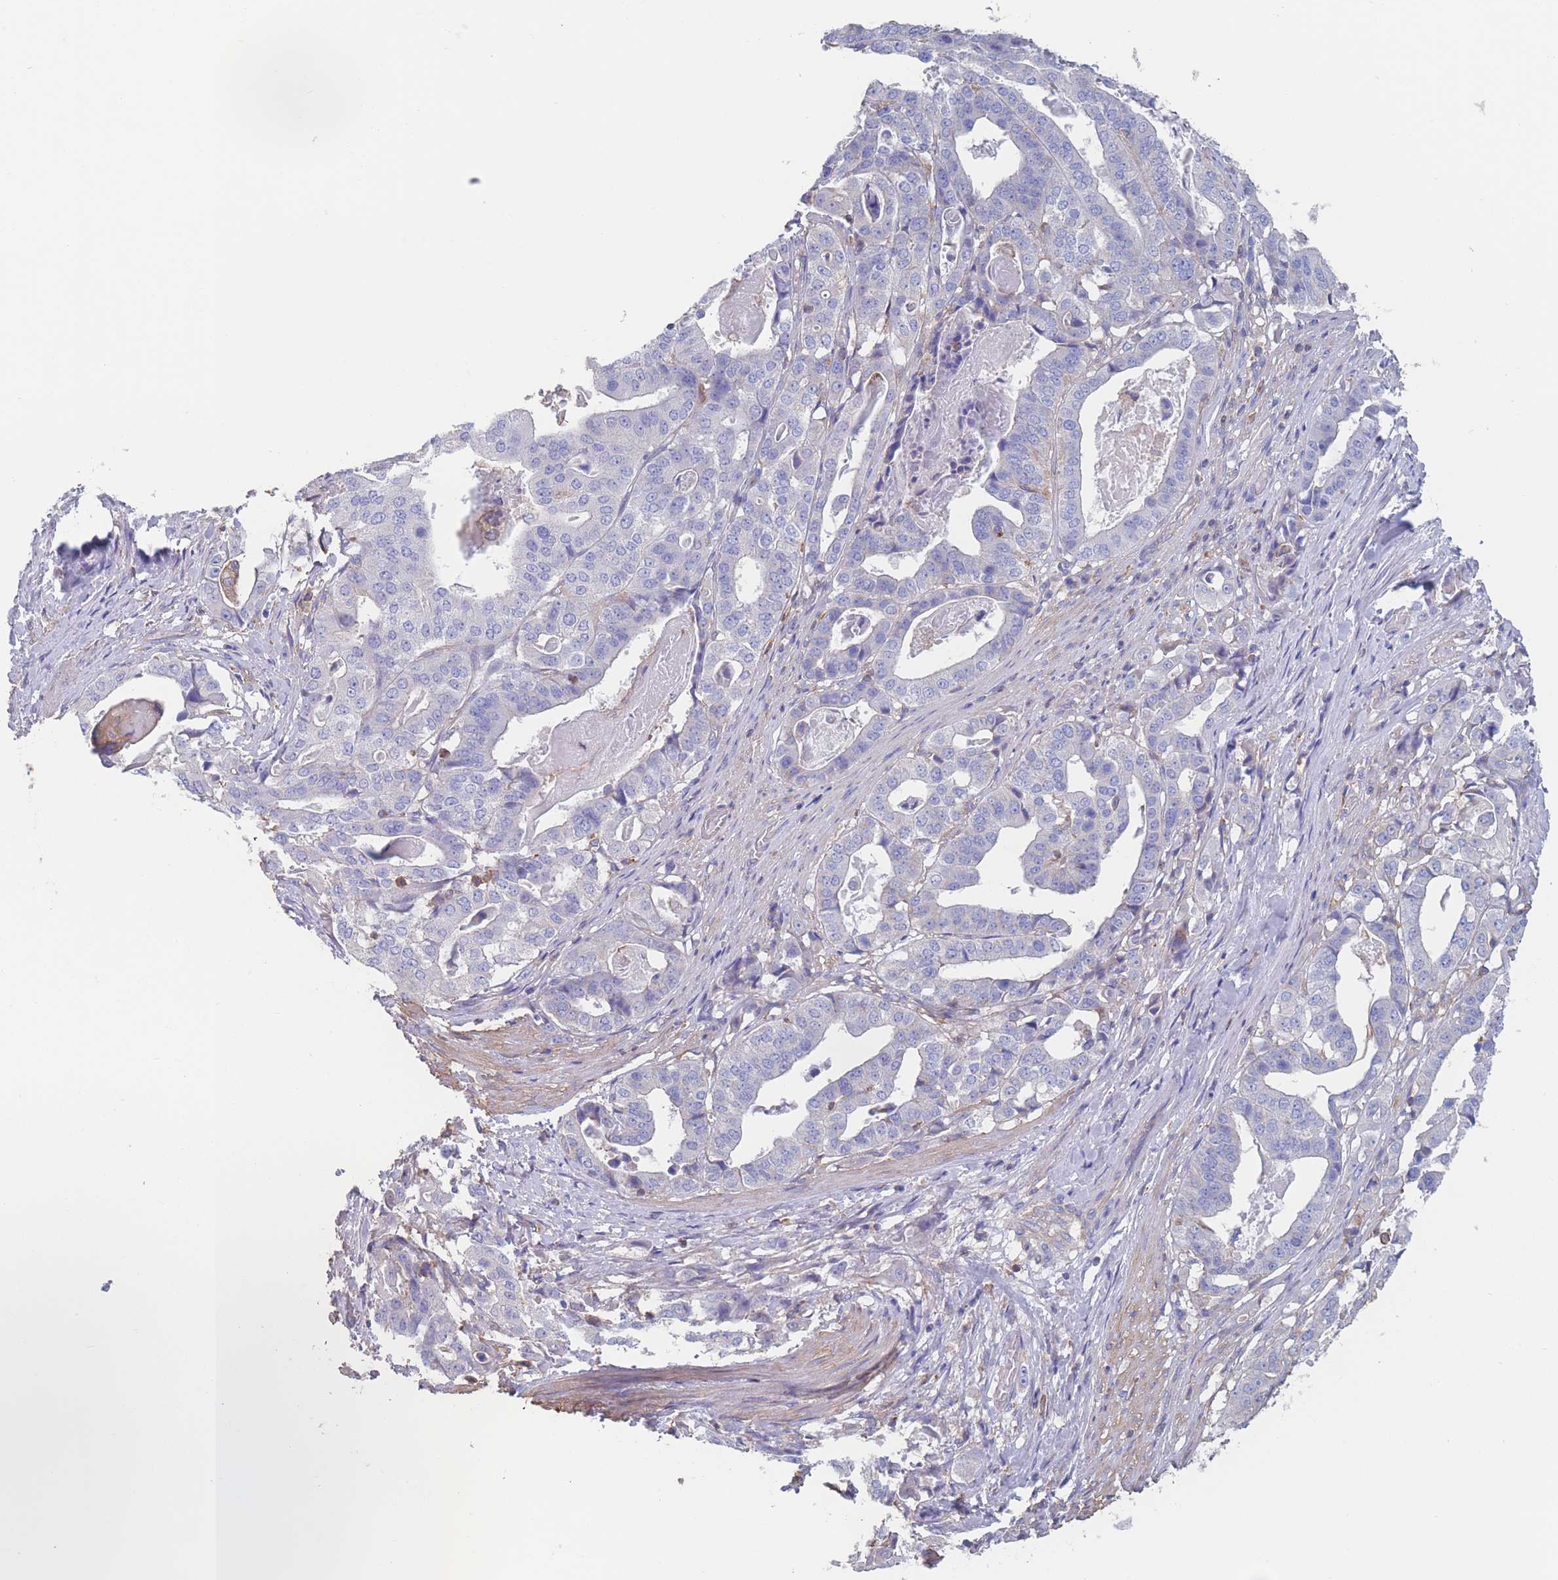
{"staining": {"intensity": "negative", "quantity": "none", "location": "none"}, "tissue": "stomach cancer", "cell_type": "Tumor cells", "image_type": "cancer", "snomed": [{"axis": "morphology", "description": "Adenocarcinoma, NOS"}, {"axis": "topography", "description": "Stomach"}], "caption": "IHC of human stomach adenocarcinoma reveals no positivity in tumor cells.", "gene": "ADH1A", "patient": {"sex": "male", "age": 48}}